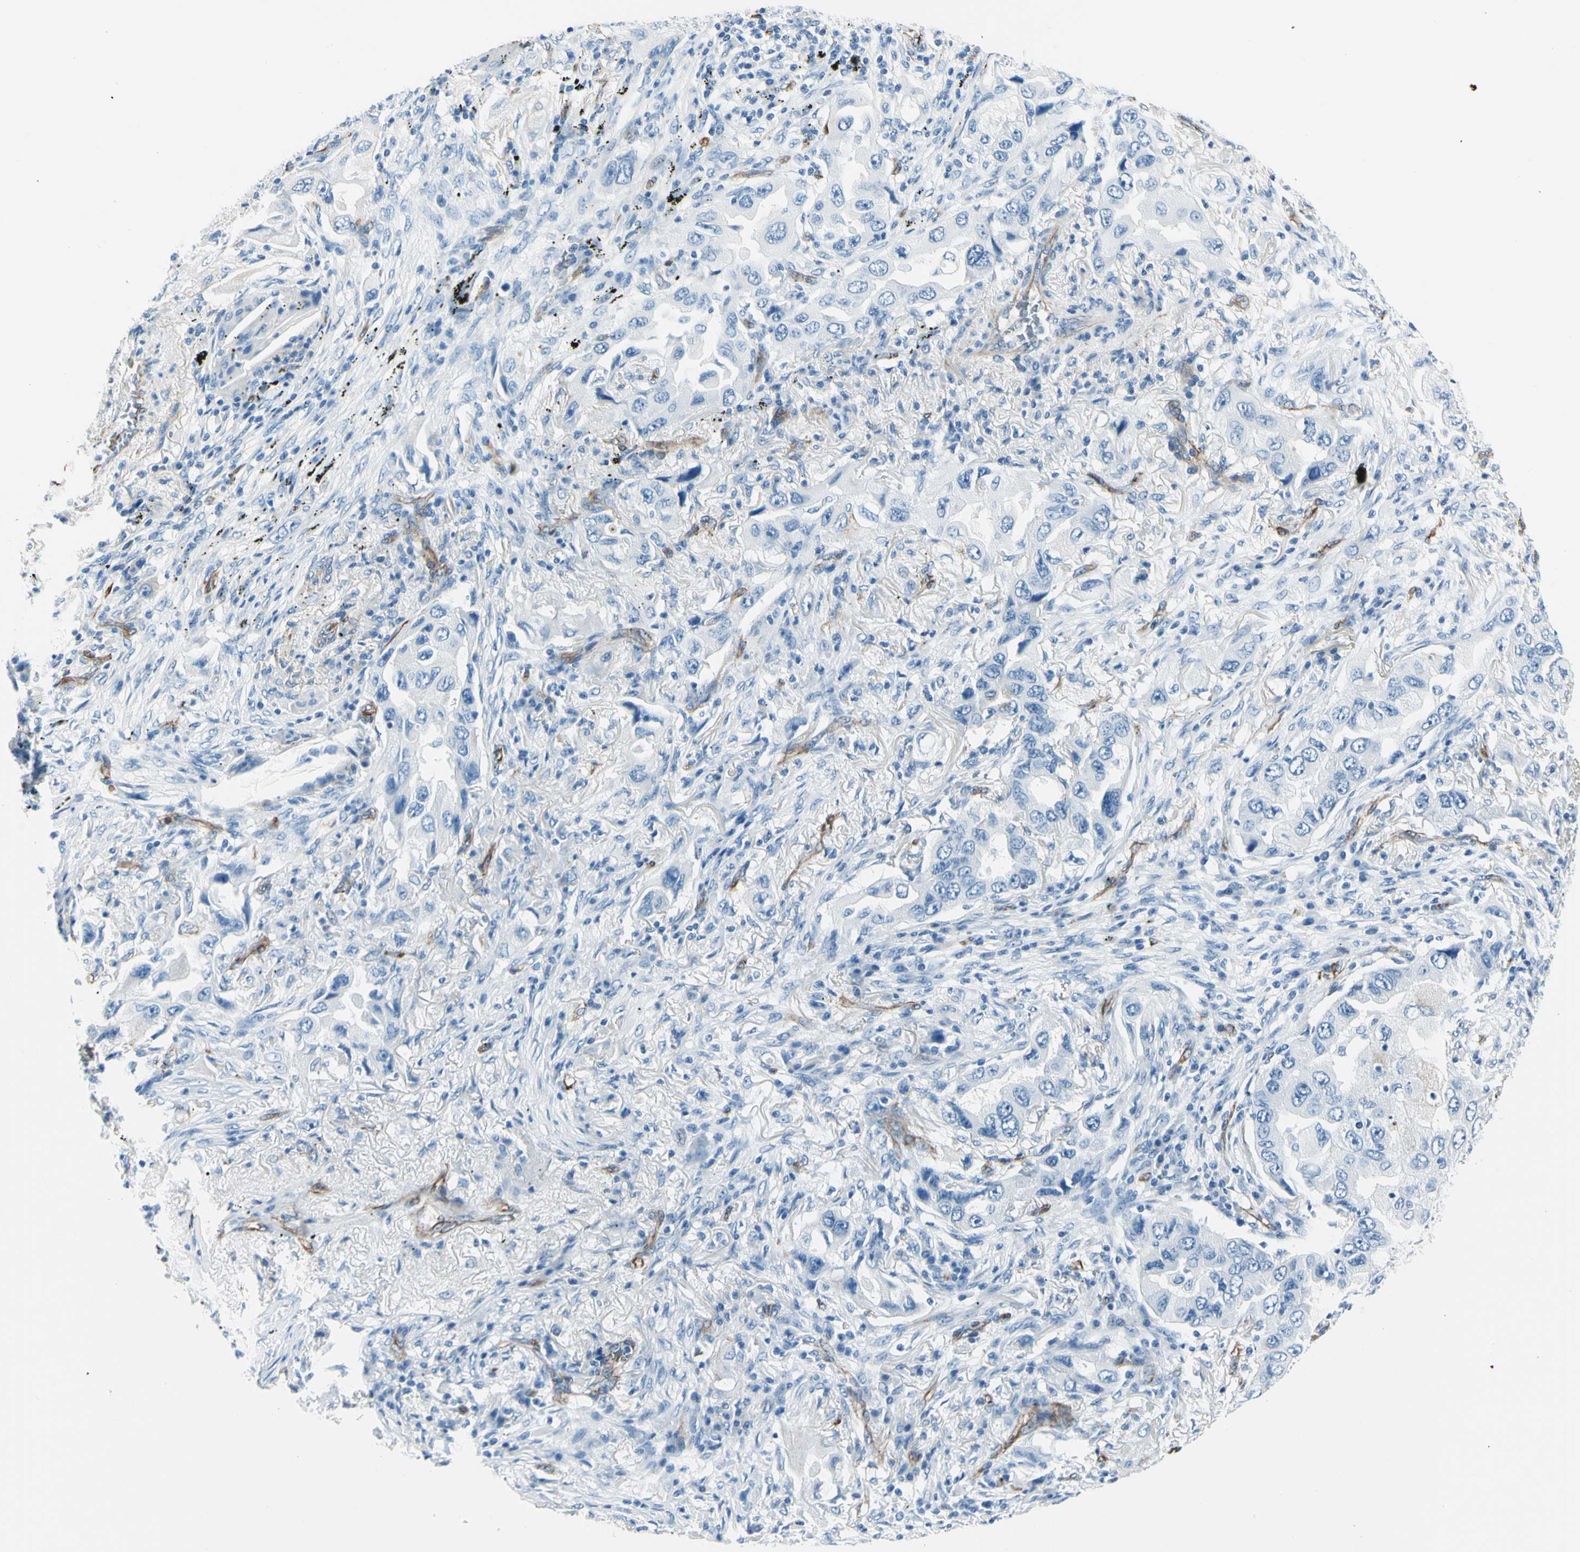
{"staining": {"intensity": "negative", "quantity": "none", "location": "none"}, "tissue": "lung cancer", "cell_type": "Tumor cells", "image_type": "cancer", "snomed": [{"axis": "morphology", "description": "Adenocarcinoma, NOS"}, {"axis": "topography", "description": "Lung"}], "caption": "Immunohistochemical staining of human lung cancer (adenocarcinoma) displays no significant positivity in tumor cells.", "gene": "PTH2R", "patient": {"sex": "female", "age": 65}}